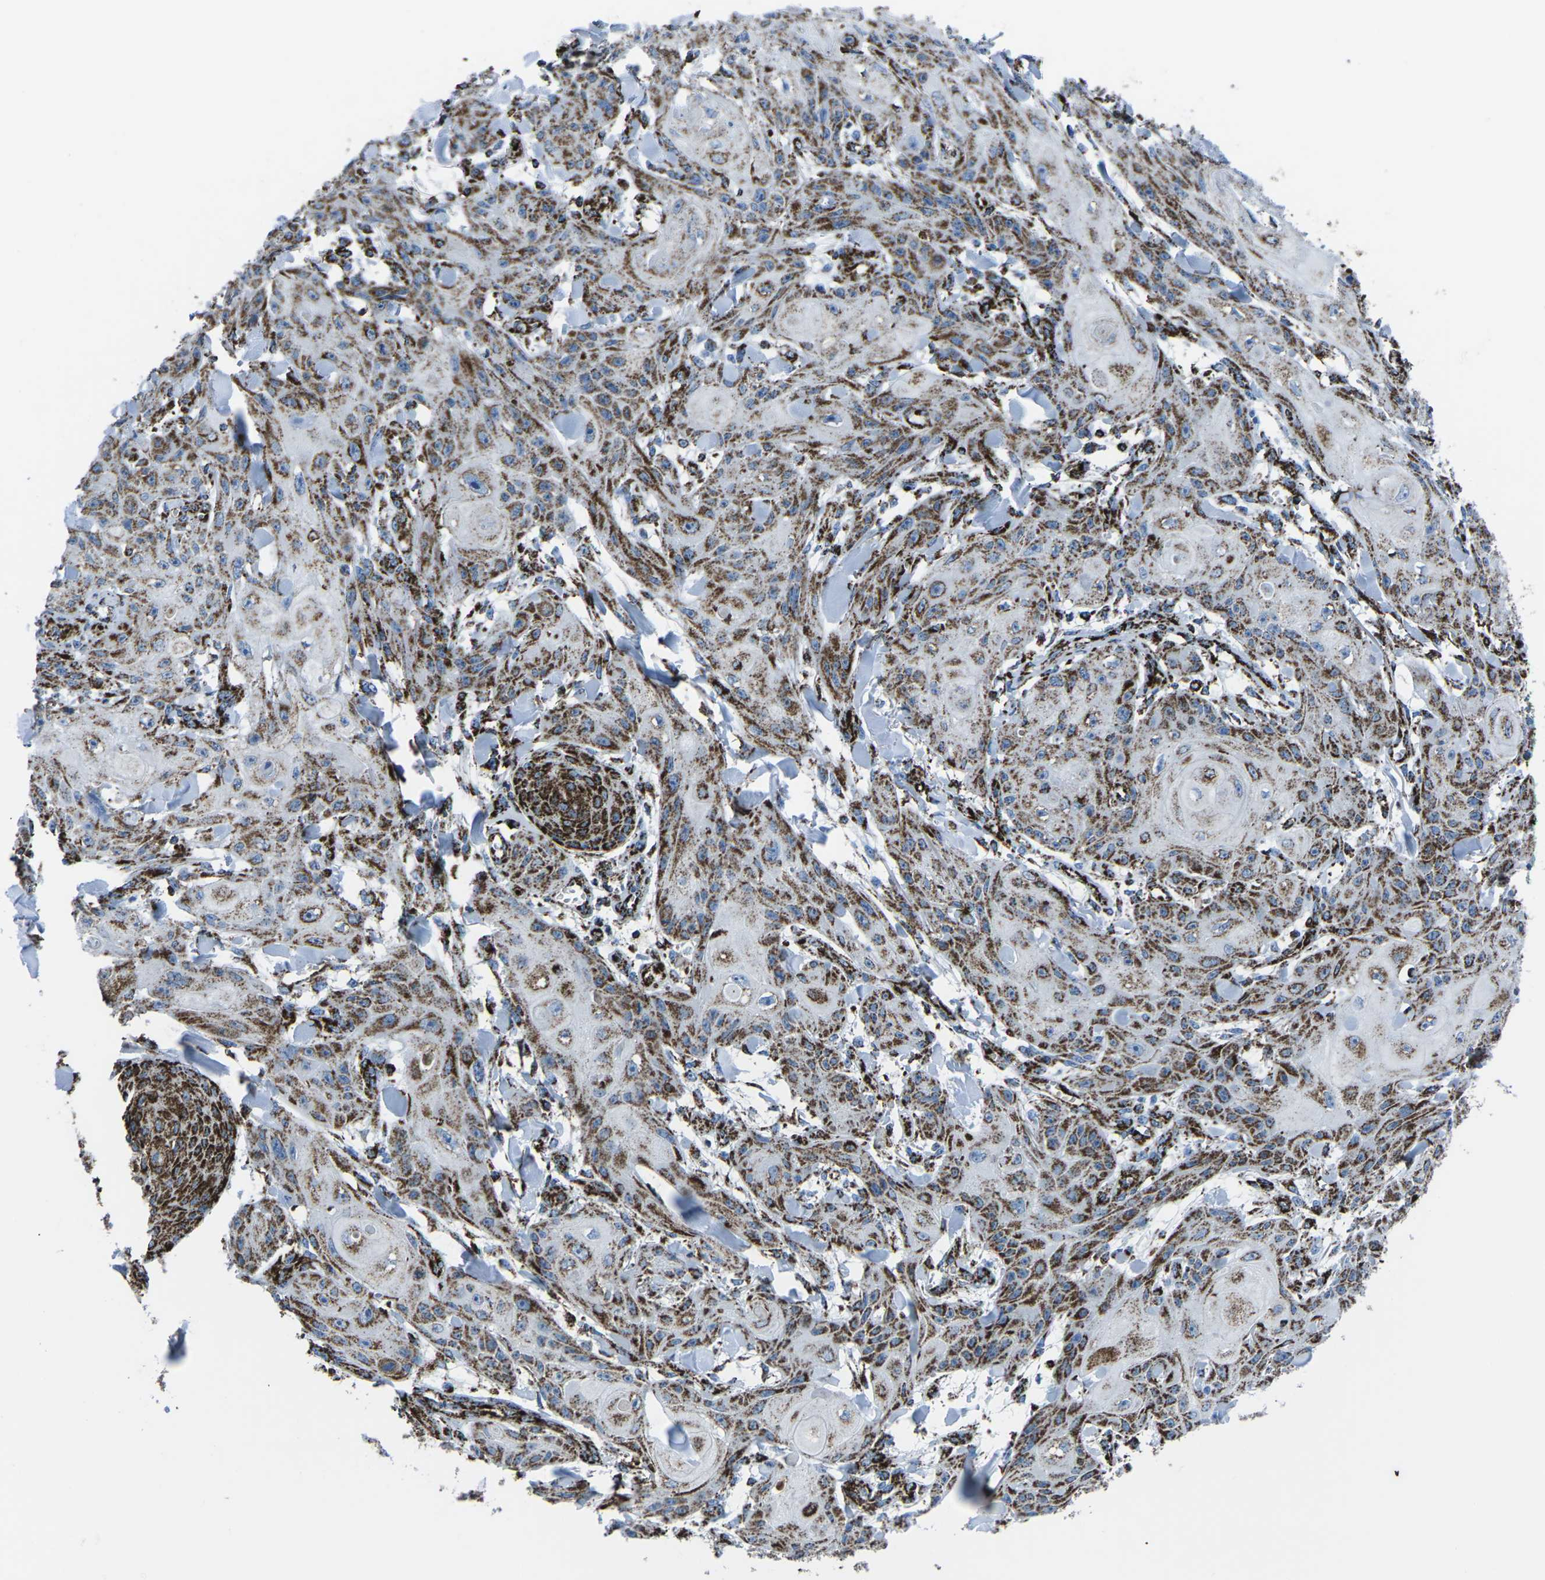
{"staining": {"intensity": "strong", "quantity": "25%-75%", "location": "cytoplasmic/membranous"}, "tissue": "skin cancer", "cell_type": "Tumor cells", "image_type": "cancer", "snomed": [{"axis": "morphology", "description": "Squamous cell carcinoma, NOS"}, {"axis": "topography", "description": "Skin"}], "caption": "This image demonstrates immunohistochemistry (IHC) staining of human skin cancer, with high strong cytoplasmic/membranous staining in approximately 25%-75% of tumor cells.", "gene": "MT-CO2", "patient": {"sex": "male", "age": 74}}